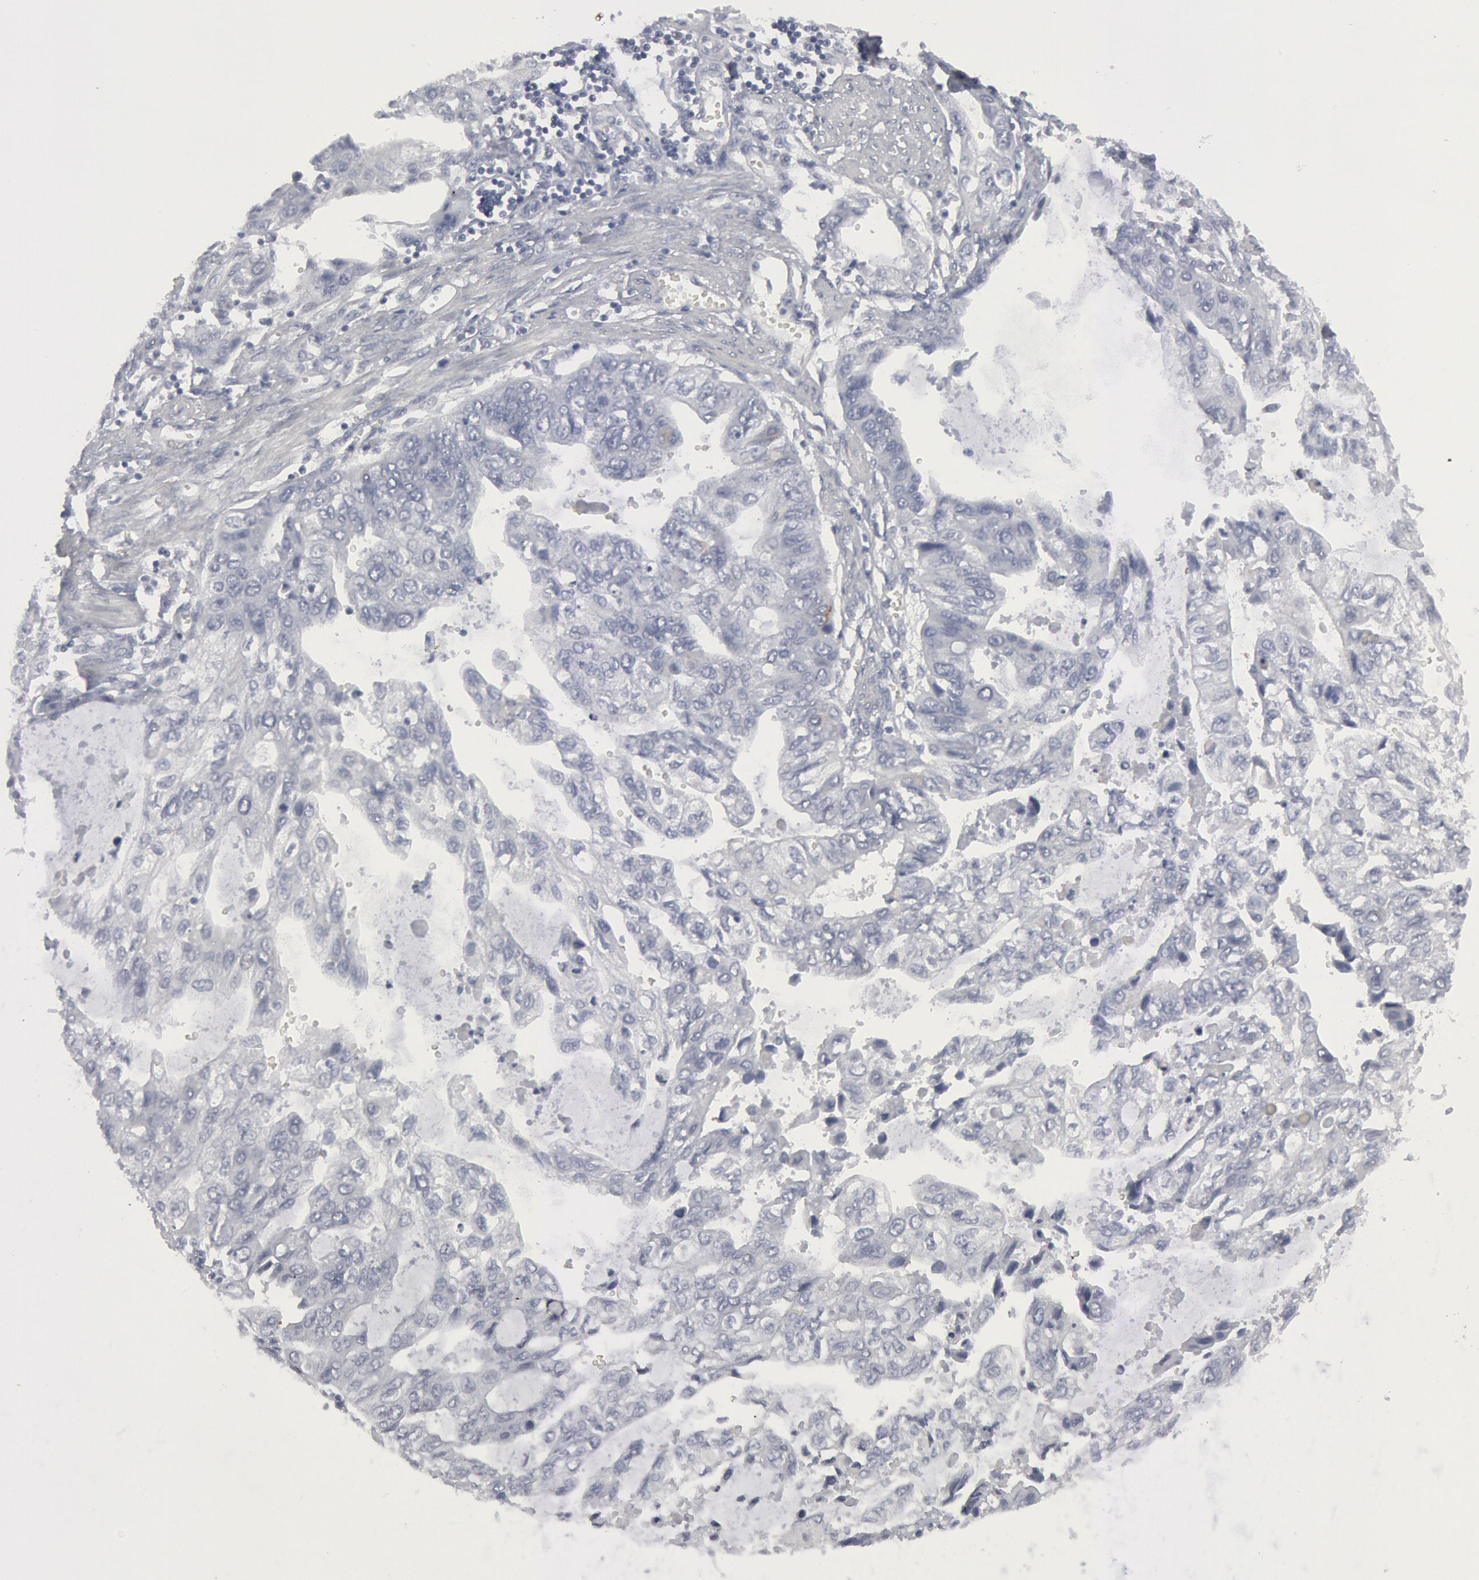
{"staining": {"intensity": "negative", "quantity": "none", "location": "none"}, "tissue": "stomach cancer", "cell_type": "Tumor cells", "image_type": "cancer", "snomed": [{"axis": "morphology", "description": "Adenocarcinoma, NOS"}, {"axis": "topography", "description": "Stomach, upper"}], "caption": "Stomach cancer was stained to show a protein in brown. There is no significant positivity in tumor cells.", "gene": "DMC1", "patient": {"sex": "female", "age": 52}}